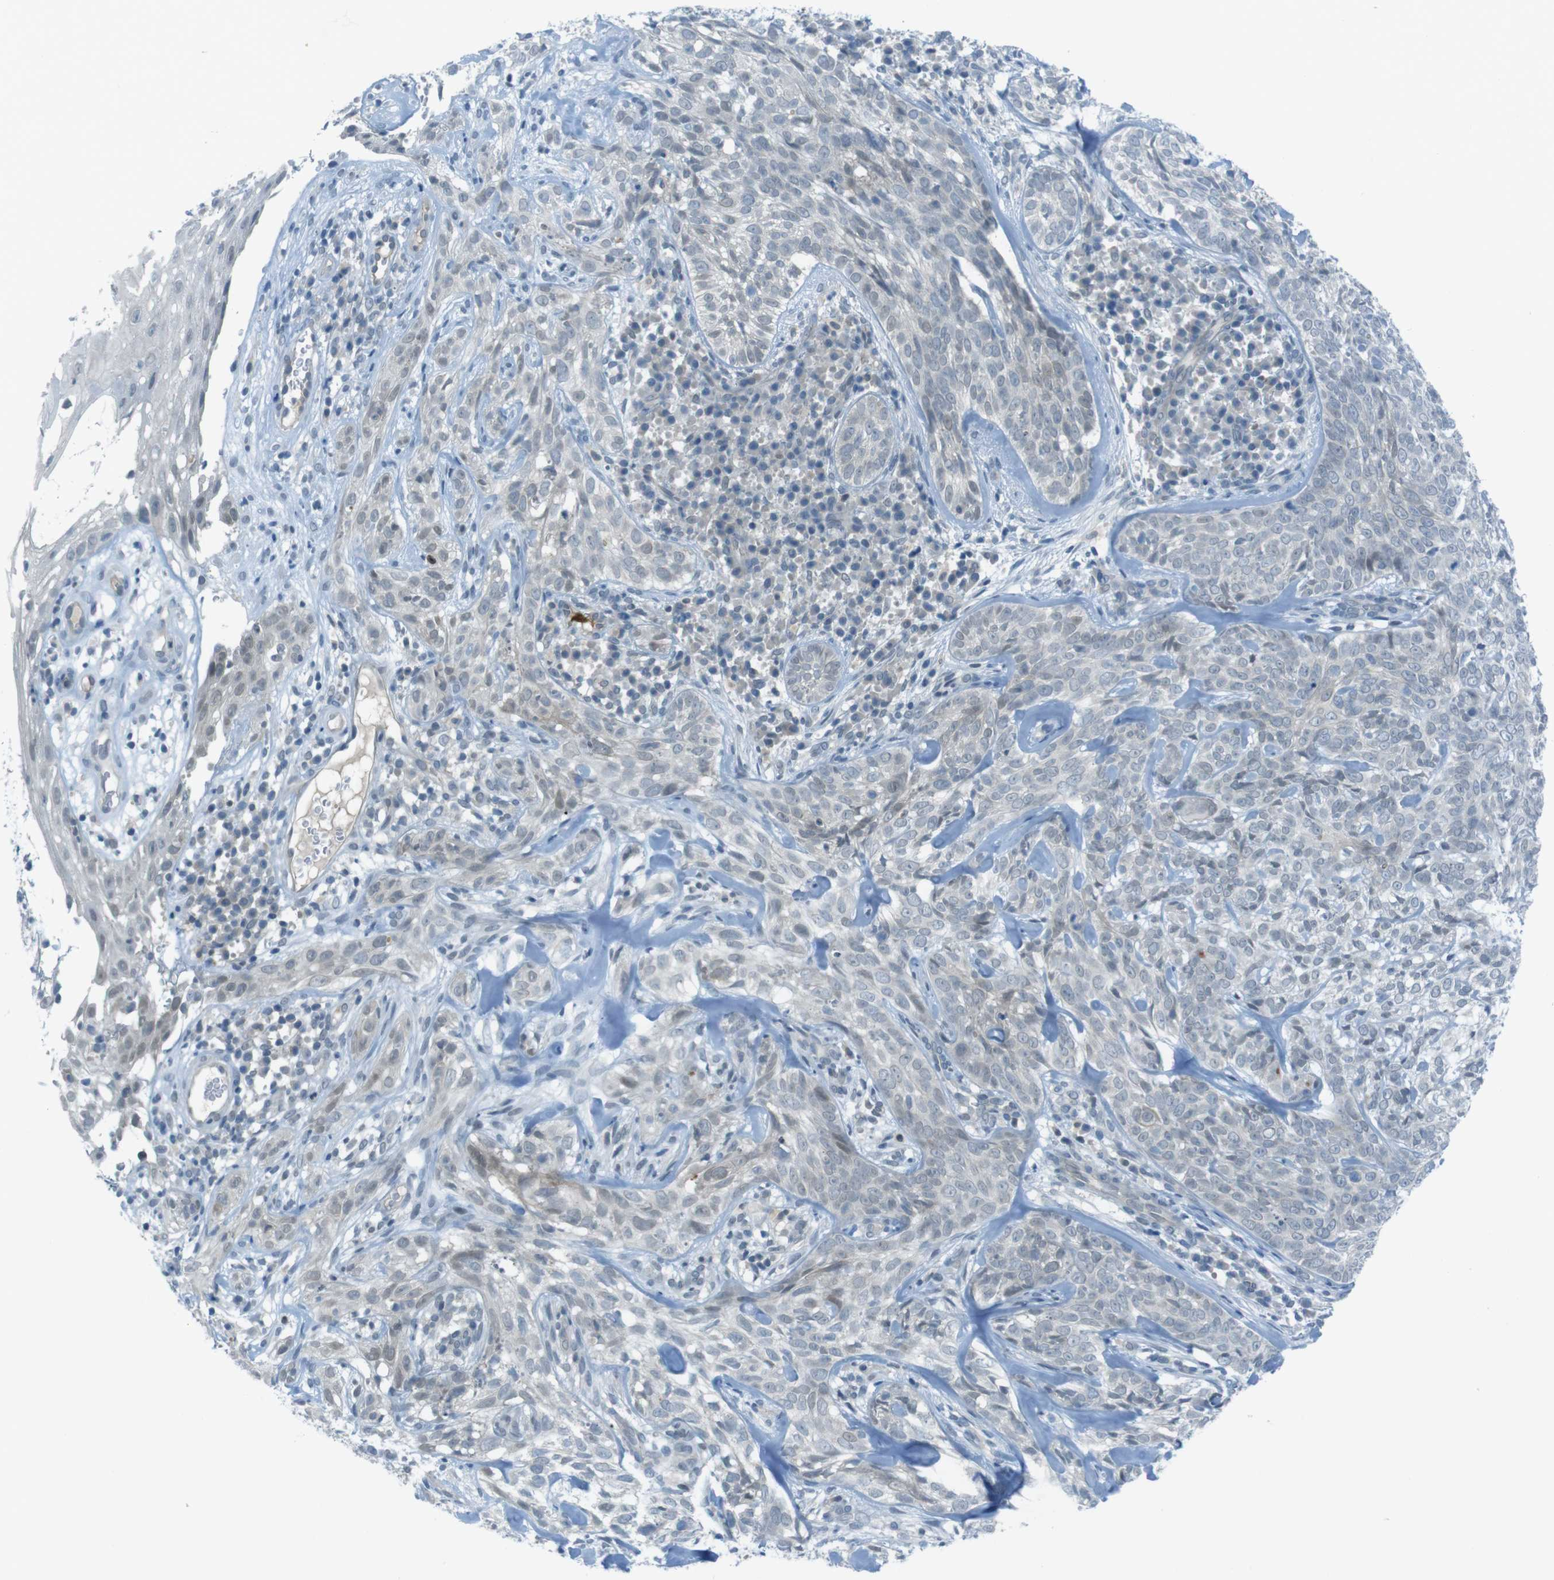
{"staining": {"intensity": "negative", "quantity": "none", "location": "none"}, "tissue": "skin cancer", "cell_type": "Tumor cells", "image_type": "cancer", "snomed": [{"axis": "morphology", "description": "Basal cell carcinoma"}, {"axis": "topography", "description": "Skin"}], "caption": "Protein analysis of basal cell carcinoma (skin) exhibits no significant expression in tumor cells.", "gene": "ZDHHC20", "patient": {"sex": "male", "age": 72}}